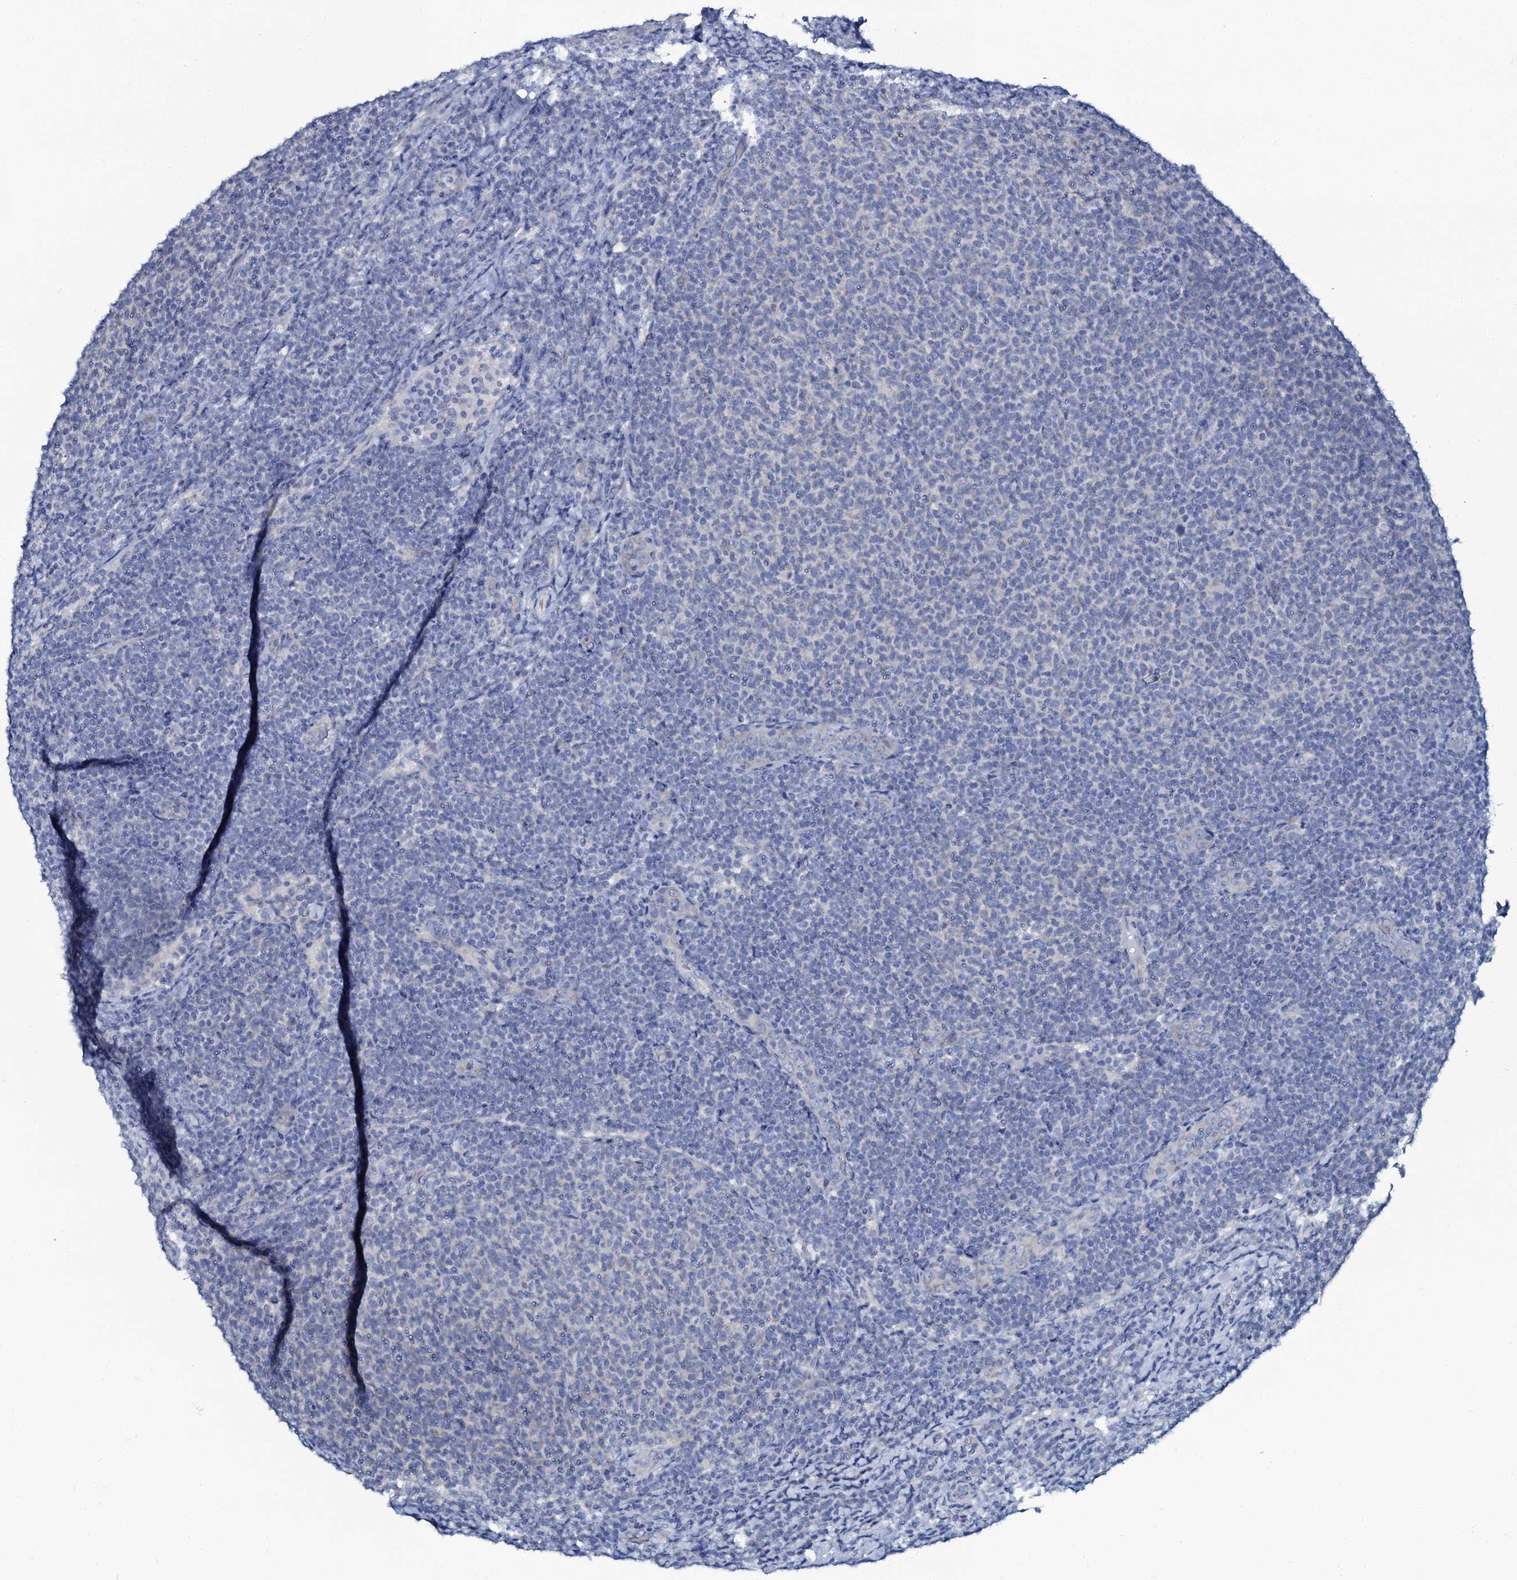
{"staining": {"intensity": "negative", "quantity": "none", "location": "none"}, "tissue": "lymphoma", "cell_type": "Tumor cells", "image_type": "cancer", "snomed": [{"axis": "morphology", "description": "Malignant lymphoma, non-Hodgkin's type, Low grade"}, {"axis": "topography", "description": "Lymph node"}], "caption": "High power microscopy image of an immunohistochemistry image of malignant lymphoma, non-Hodgkin's type (low-grade), revealing no significant expression in tumor cells. (Brightfield microscopy of DAB (3,3'-diaminobenzidine) IHC at high magnification).", "gene": "C10orf88", "patient": {"sex": "male", "age": 66}}